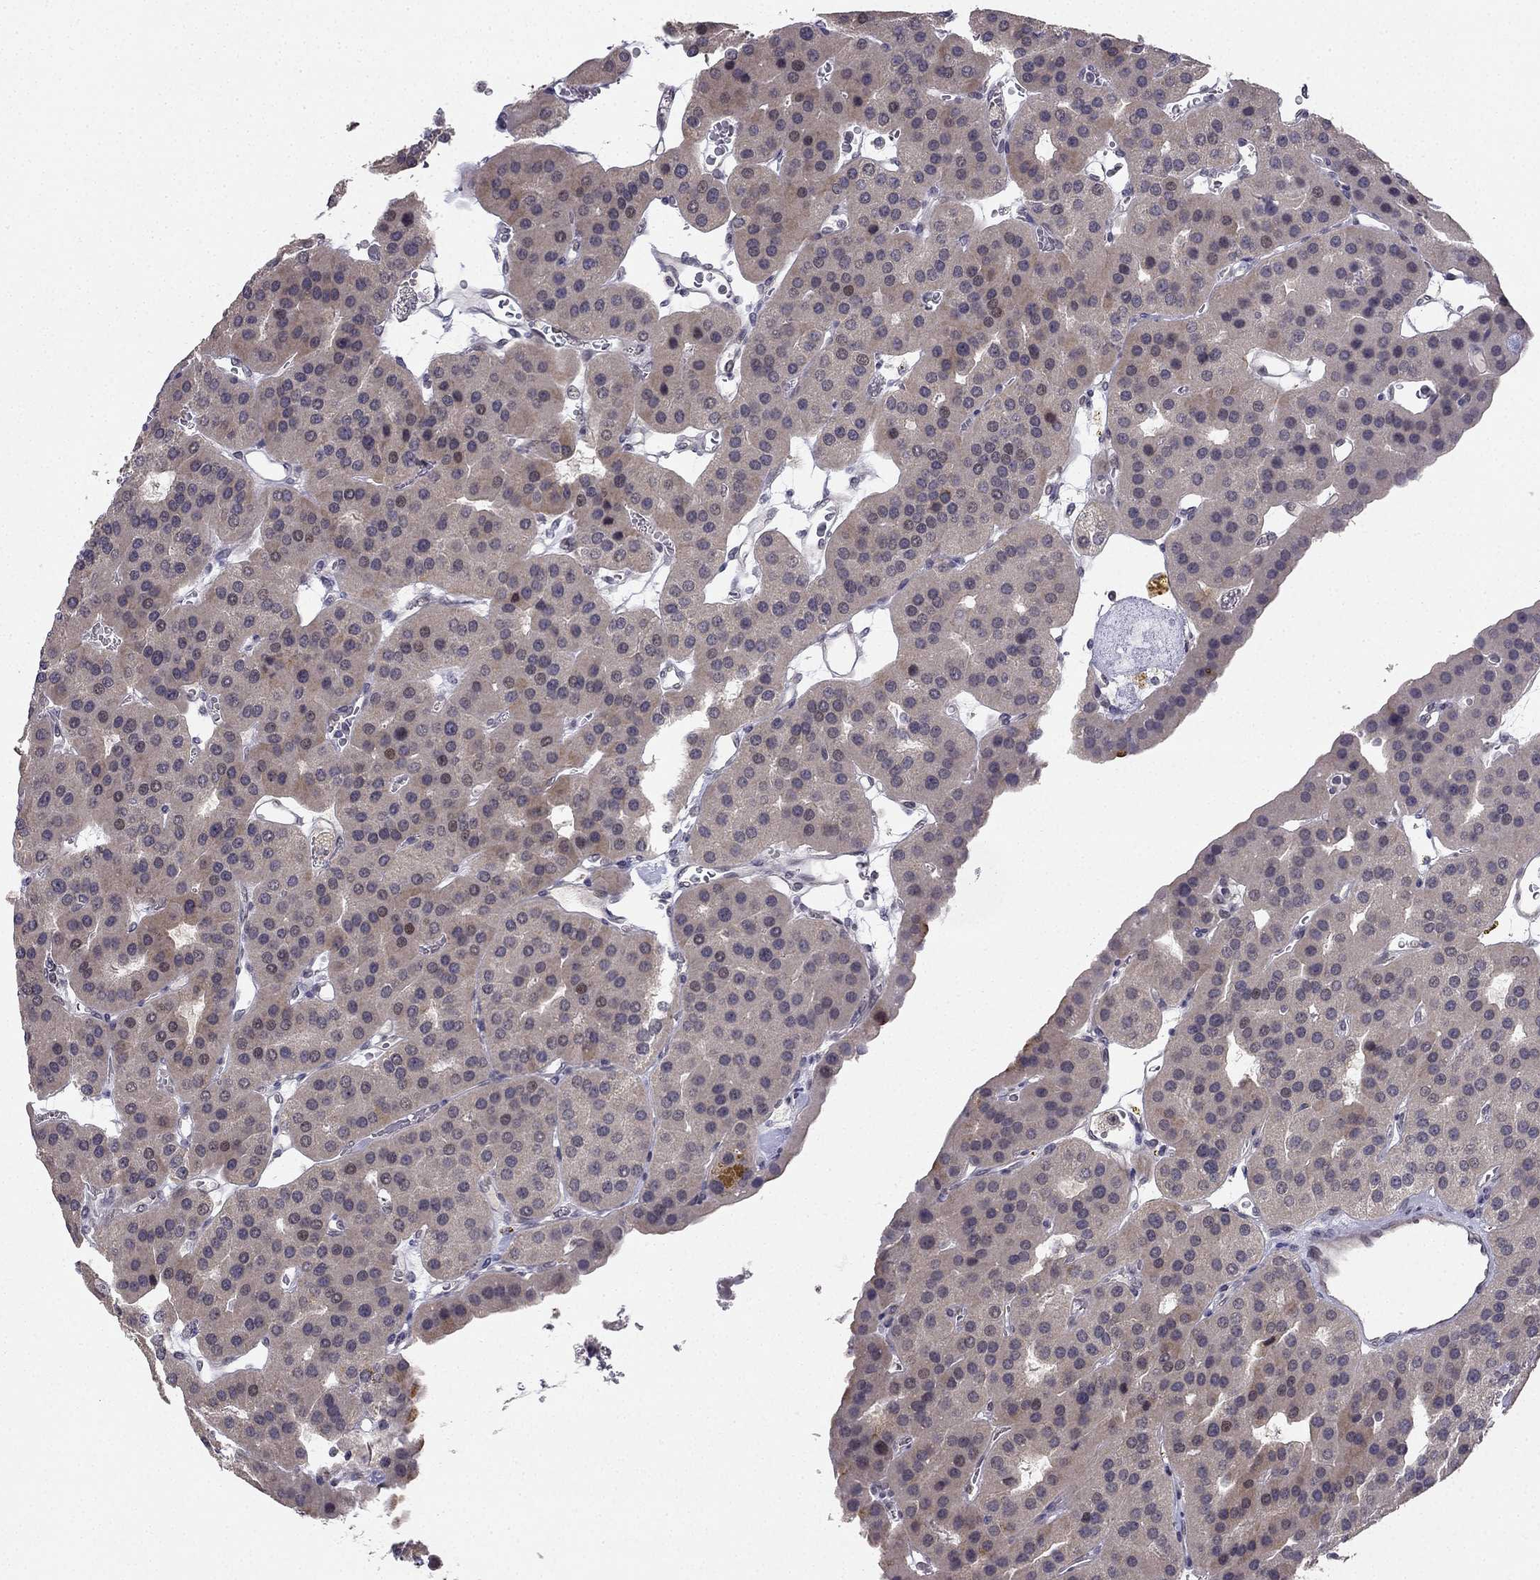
{"staining": {"intensity": "weak", "quantity": "<25%", "location": "cytoplasmic/membranous"}, "tissue": "parathyroid gland", "cell_type": "Glandular cells", "image_type": "normal", "snomed": [{"axis": "morphology", "description": "Normal tissue, NOS"}, {"axis": "morphology", "description": "Adenoma, NOS"}, {"axis": "topography", "description": "Parathyroid gland"}], "caption": "IHC micrograph of normal human parathyroid gland stained for a protein (brown), which reveals no positivity in glandular cells.", "gene": "CHST8", "patient": {"sex": "female", "age": 86}}